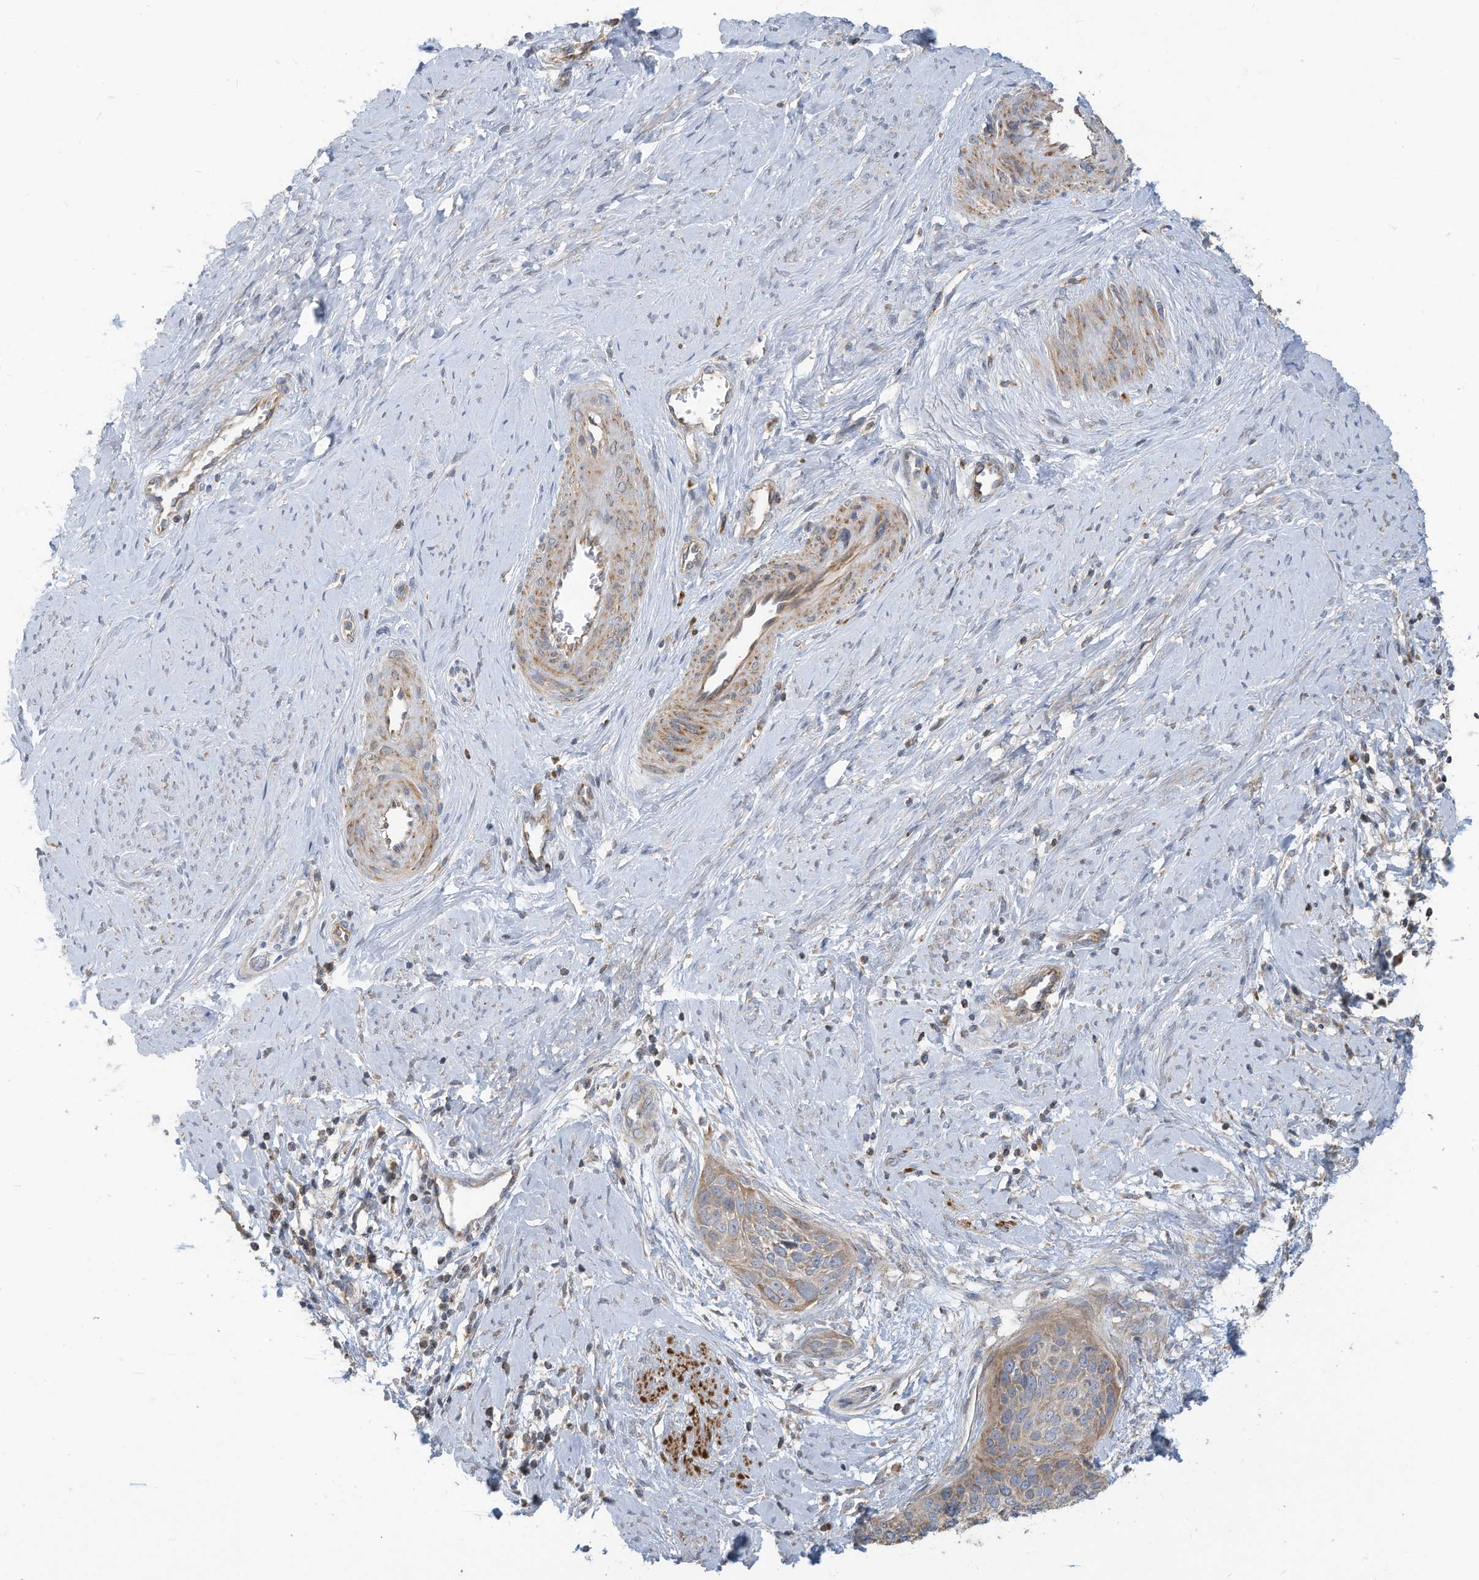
{"staining": {"intensity": "weak", "quantity": "<25%", "location": "cytoplasmic/membranous"}, "tissue": "cervical cancer", "cell_type": "Tumor cells", "image_type": "cancer", "snomed": [{"axis": "morphology", "description": "Squamous cell carcinoma, NOS"}, {"axis": "topography", "description": "Cervix"}], "caption": "Cervical cancer was stained to show a protein in brown. There is no significant expression in tumor cells.", "gene": "GTPBP2", "patient": {"sex": "female", "age": 37}}